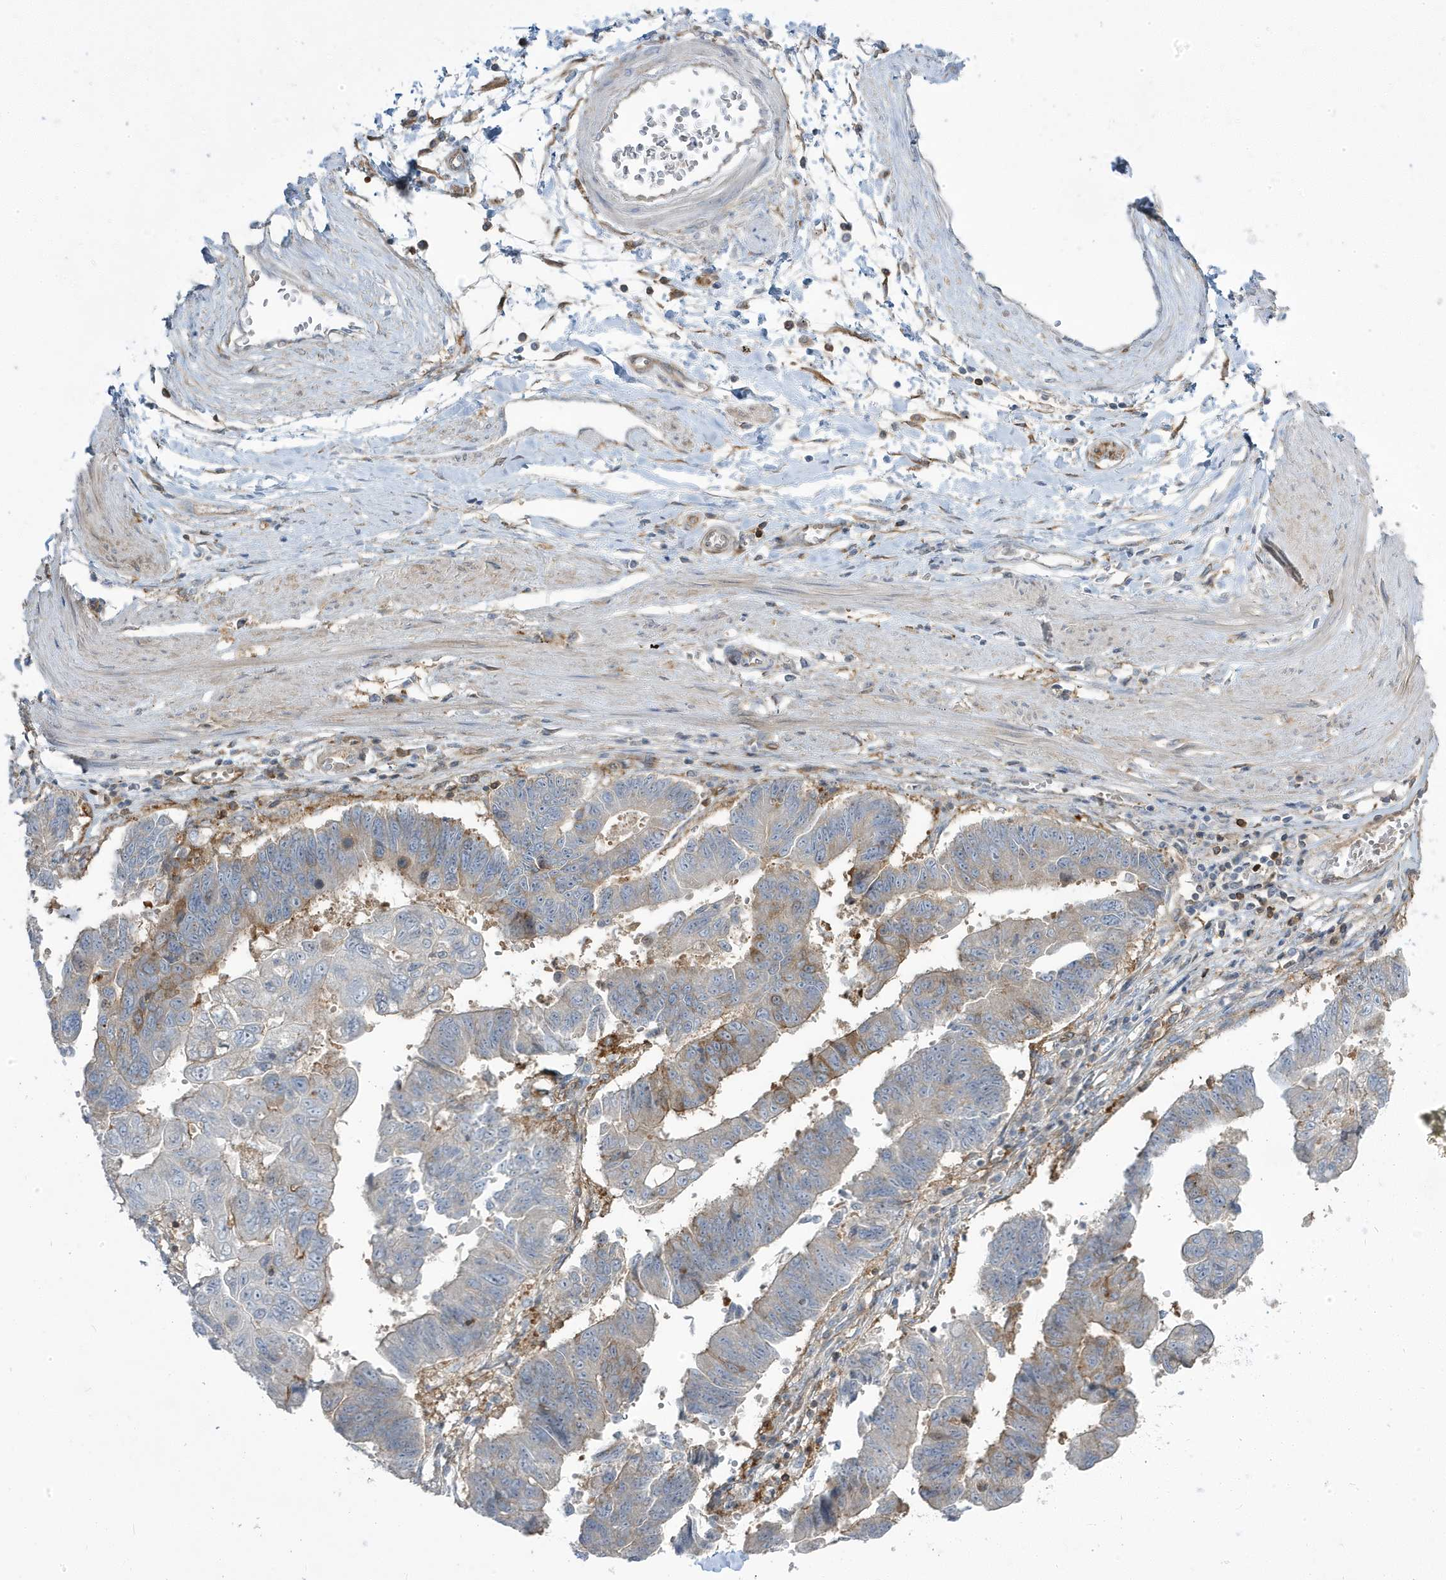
{"staining": {"intensity": "weak", "quantity": "<25%", "location": "cytoplasmic/membranous"}, "tissue": "stomach cancer", "cell_type": "Tumor cells", "image_type": "cancer", "snomed": [{"axis": "morphology", "description": "Adenocarcinoma, NOS"}, {"axis": "topography", "description": "Stomach"}], "caption": "The immunohistochemistry (IHC) micrograph has no significant expression in tumor cells of stomach cancer tissue.", "gene": "STAM", "patient": {"sex": "male", "age": 59}}